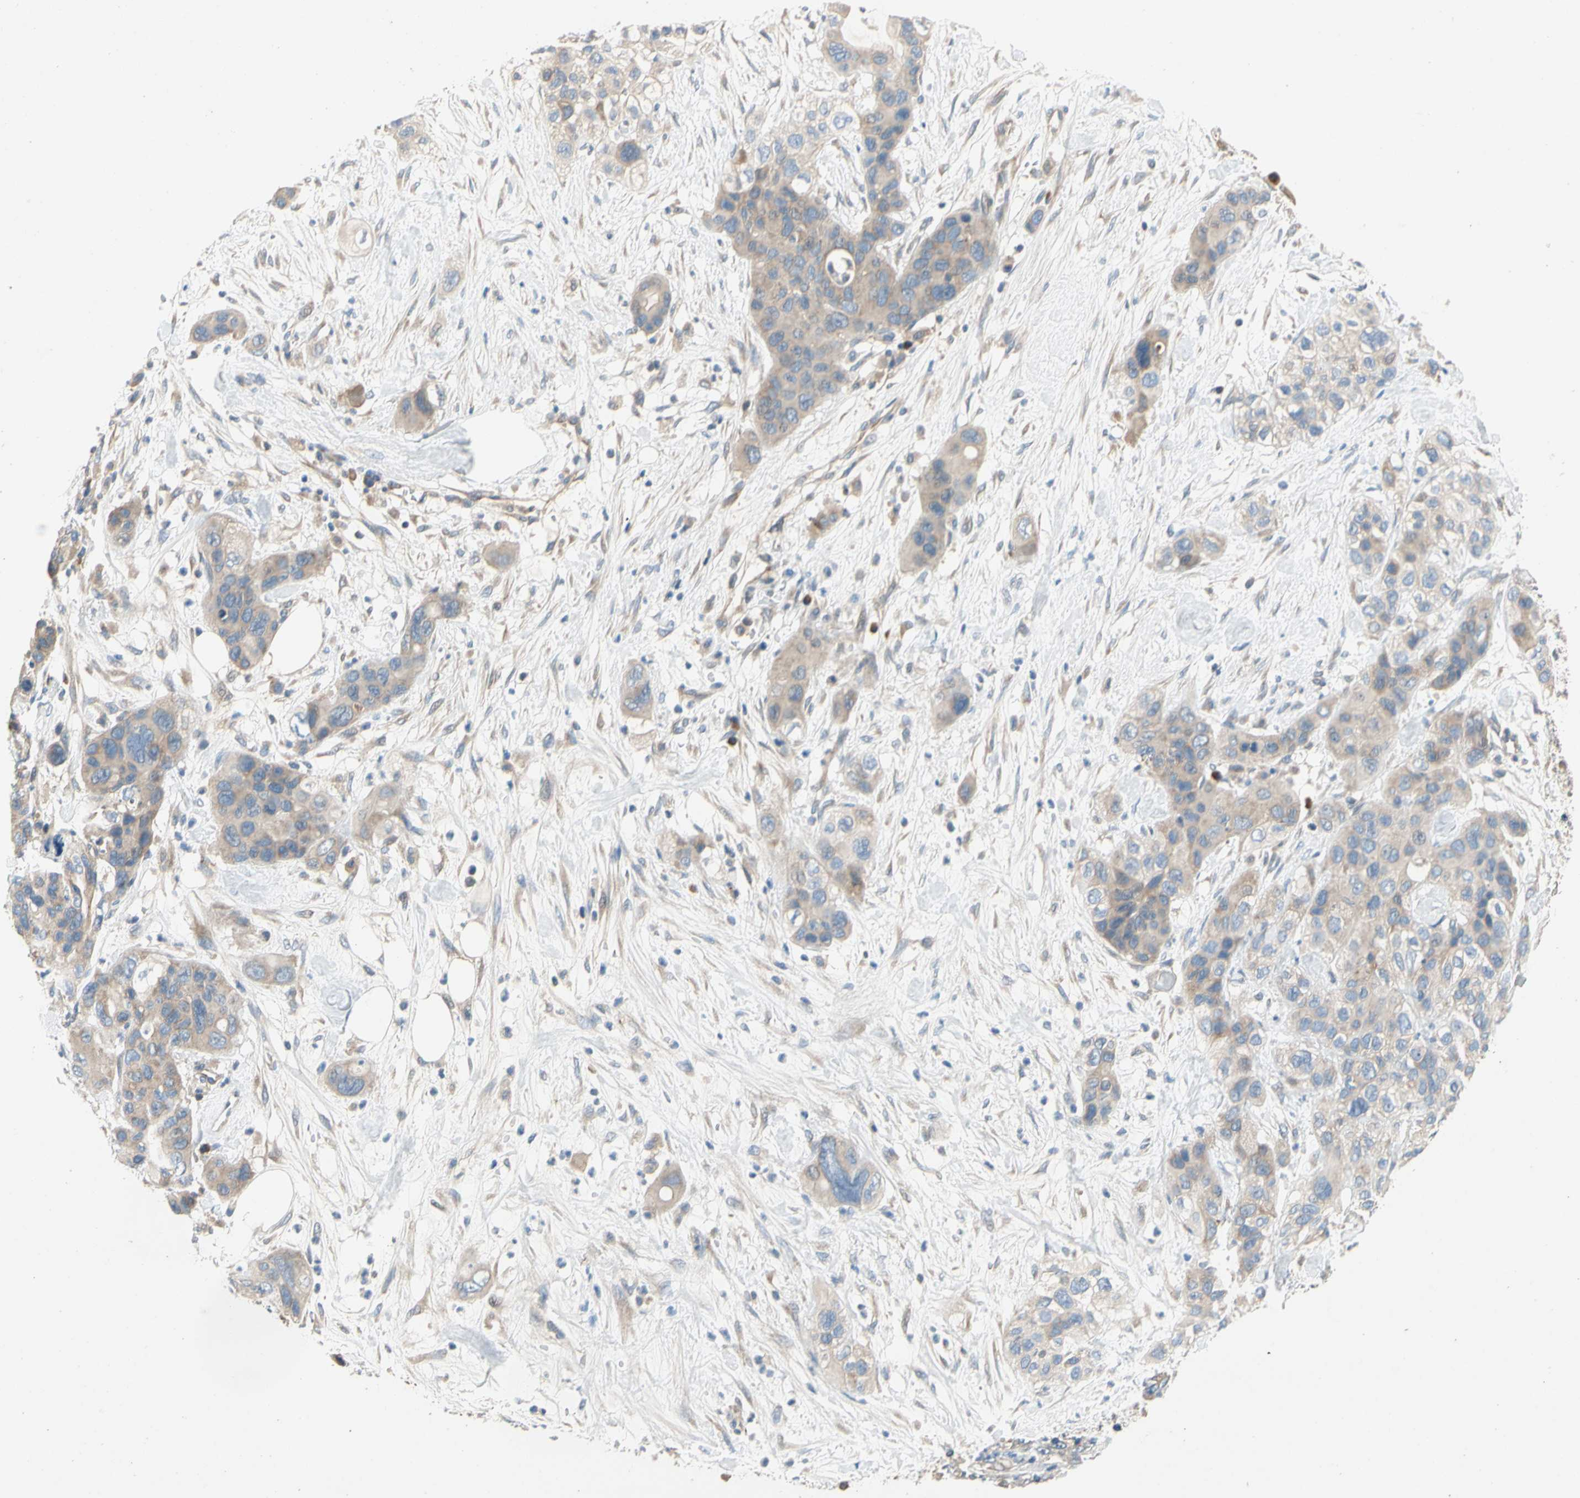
{"staining": {"intensity": "moderate", "quantity": ">75%", "location": "cytoplasmic/membranous"}, "tissue": "pancreatic cancer", "cell_type": "Tumor cells", "image_type": "cancer", "snomed": [{"axis": "morphology", "description": "Adenocarcinoma, NOS"}, {"axis": "topography", "description": "Pancreas"}], "caption": "Immunohistochemistry (IHC) (DAB) staining of adenocarcinoma (pancreatic) shows moderate cytoplasmic/membranous protein expression in about >75% of tumor cells.", "gene": "KLHDC8B", "patient": {"sex": "female", "age": 71}}